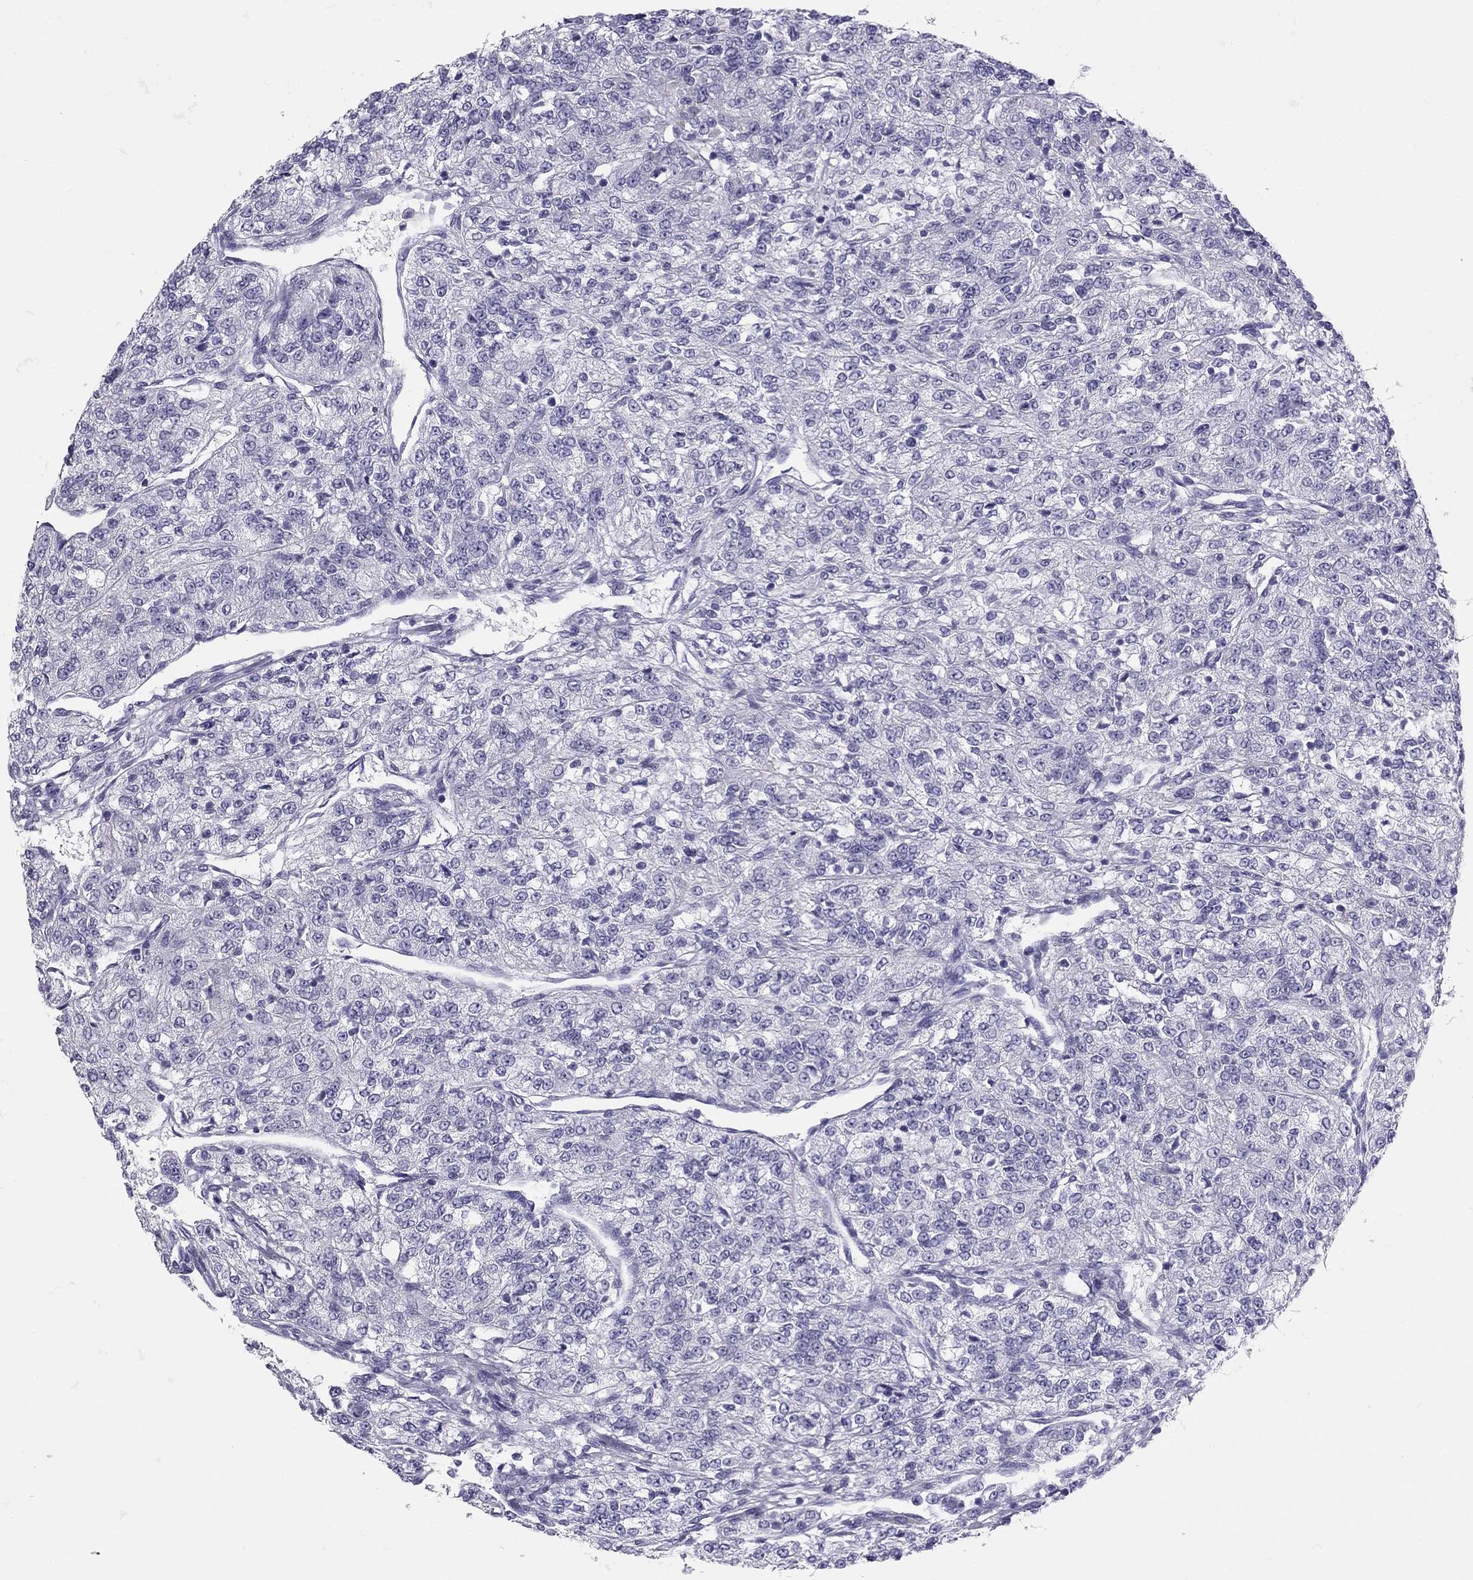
{"staining": {"intensity": "negative", "quantity": "none", "location": "none"}, "tissue": "renal cancer", "cell_type": "Tumor cells", "image_type": "cancer", "snomed": [{"axis": "morphology", "description": "Adenocarcinoma, NOS"}, {"axis": "topography", "description": "Kidney"}], "caption": "Protein analysis of renal cancer (adenocarcinoma) exhibits no significant expression in tumor cells.", "gene": "TRPM3", "patient": {"sex": "female", "age": 63}}